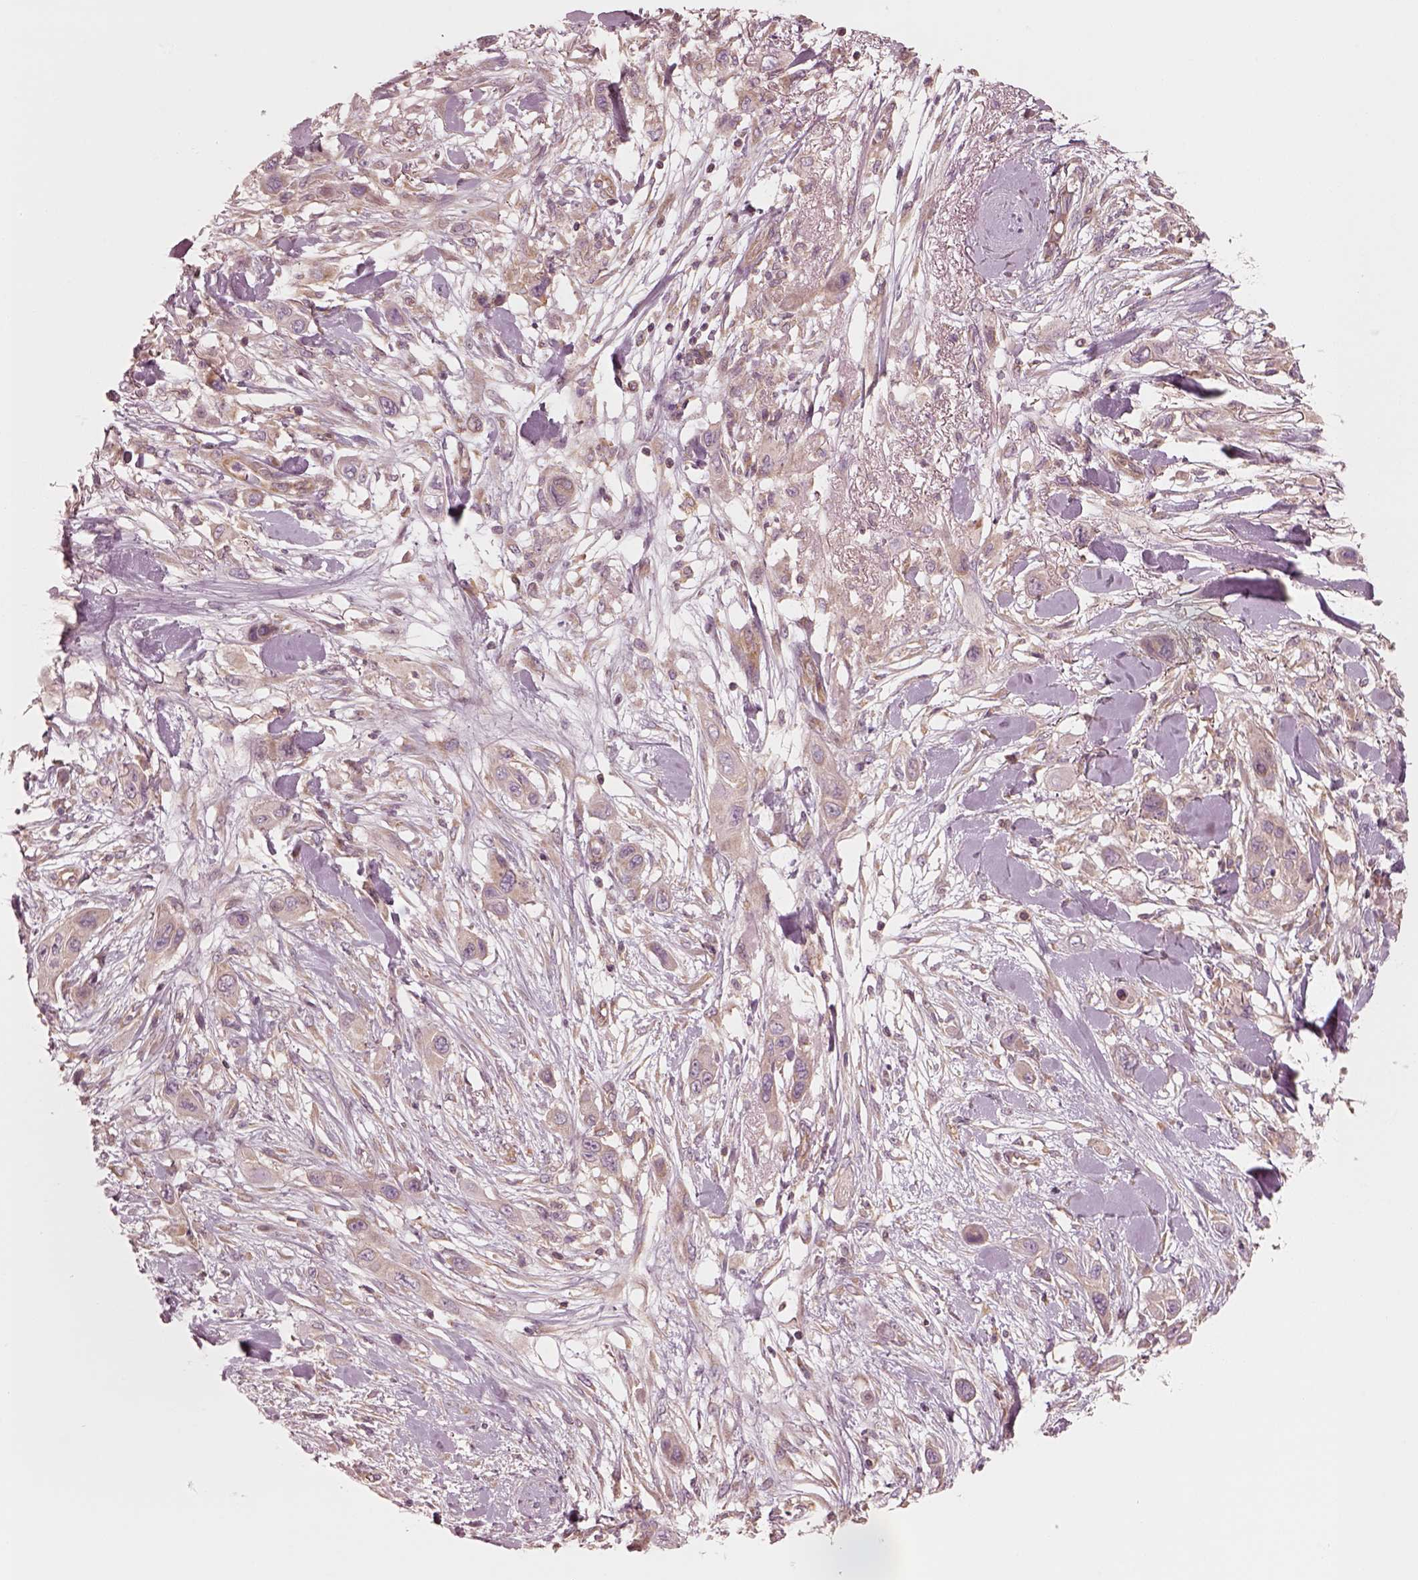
{"staining": {"intensity": "moderate", "quantity": ">75%", "location": "cytoplasmic/membranous"}, "tissue": "skin cancer", "cell_type": "Tumor cells", "image_type": "cancer", "snomed": [{"axis": "morphology", "description": "Squamous cell carcinoma, NOS"}, {"axis": "topography", "description": "Skin"}], "caption": "This histopathology image displays immunohistochemistry staining of skin cancer, with medium moderate cytoplasmic/membranous positivity in approximately >75% of tumor cells.", "gene": "CNOT2", "patient": {"sex": "male", "age": 79}}